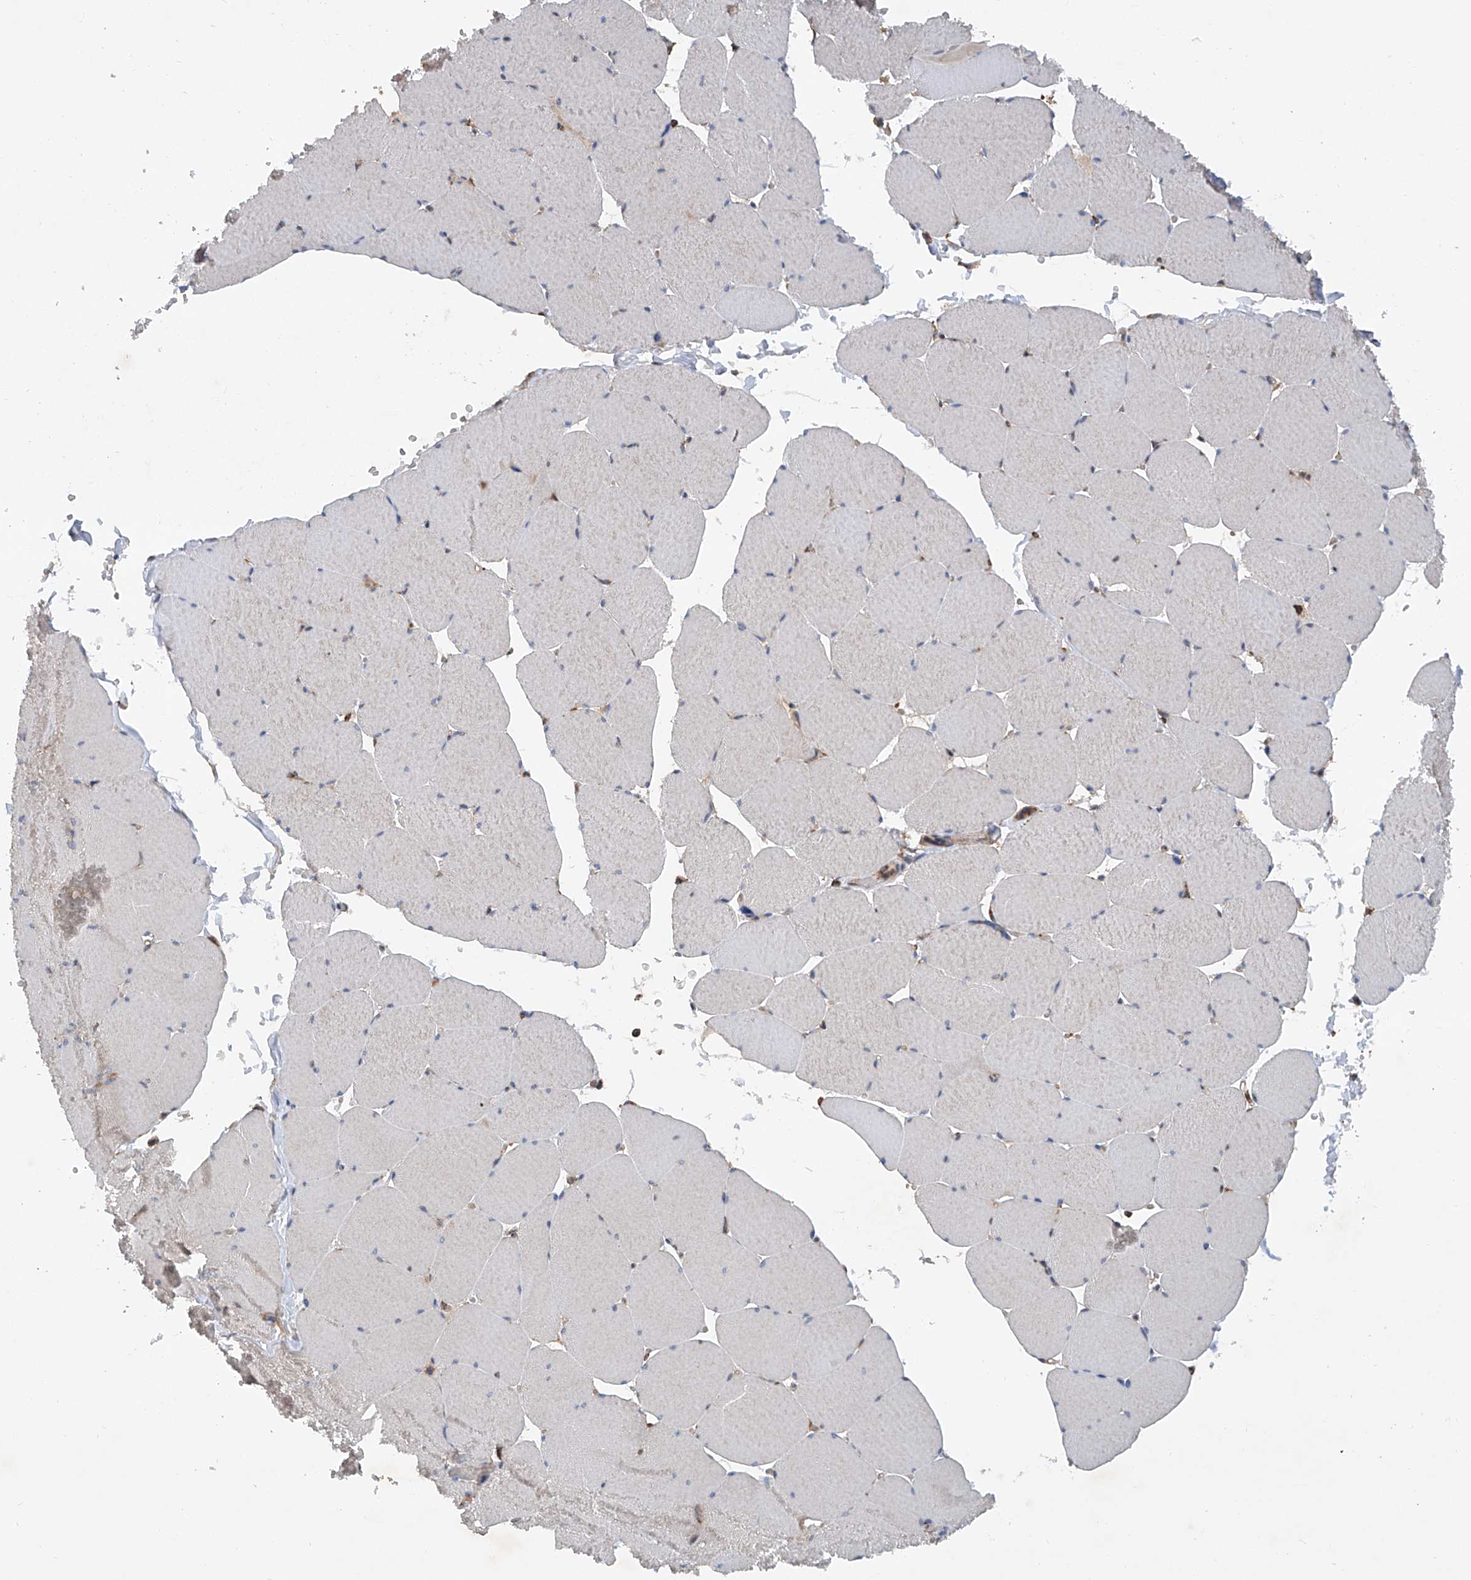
{"staining": {"intensity": "weak", "quantity": "25%-75%", "location": "cytoplasmic/membranous"}, "tissue": "skeletal muscle", "cell_type": "Myocytes", "image_type": "normal", "snomed": [{"axis": "morphology", "description": "Normal tissue, NOS"}, {"axis": "topography", "description": "Skeletal muscle"}, {"axis": "topography", "description": "Head-Neck"}], "caption": "A brown stain shows weak cytoplasmic/membranous positivity of a protein in myocytes of unremarkable human skeletal muscle. (IHC, brightfield microscopy, high magnification).", "gene": "SMAP1", "patient": {"sex": "male", "age": 66}}